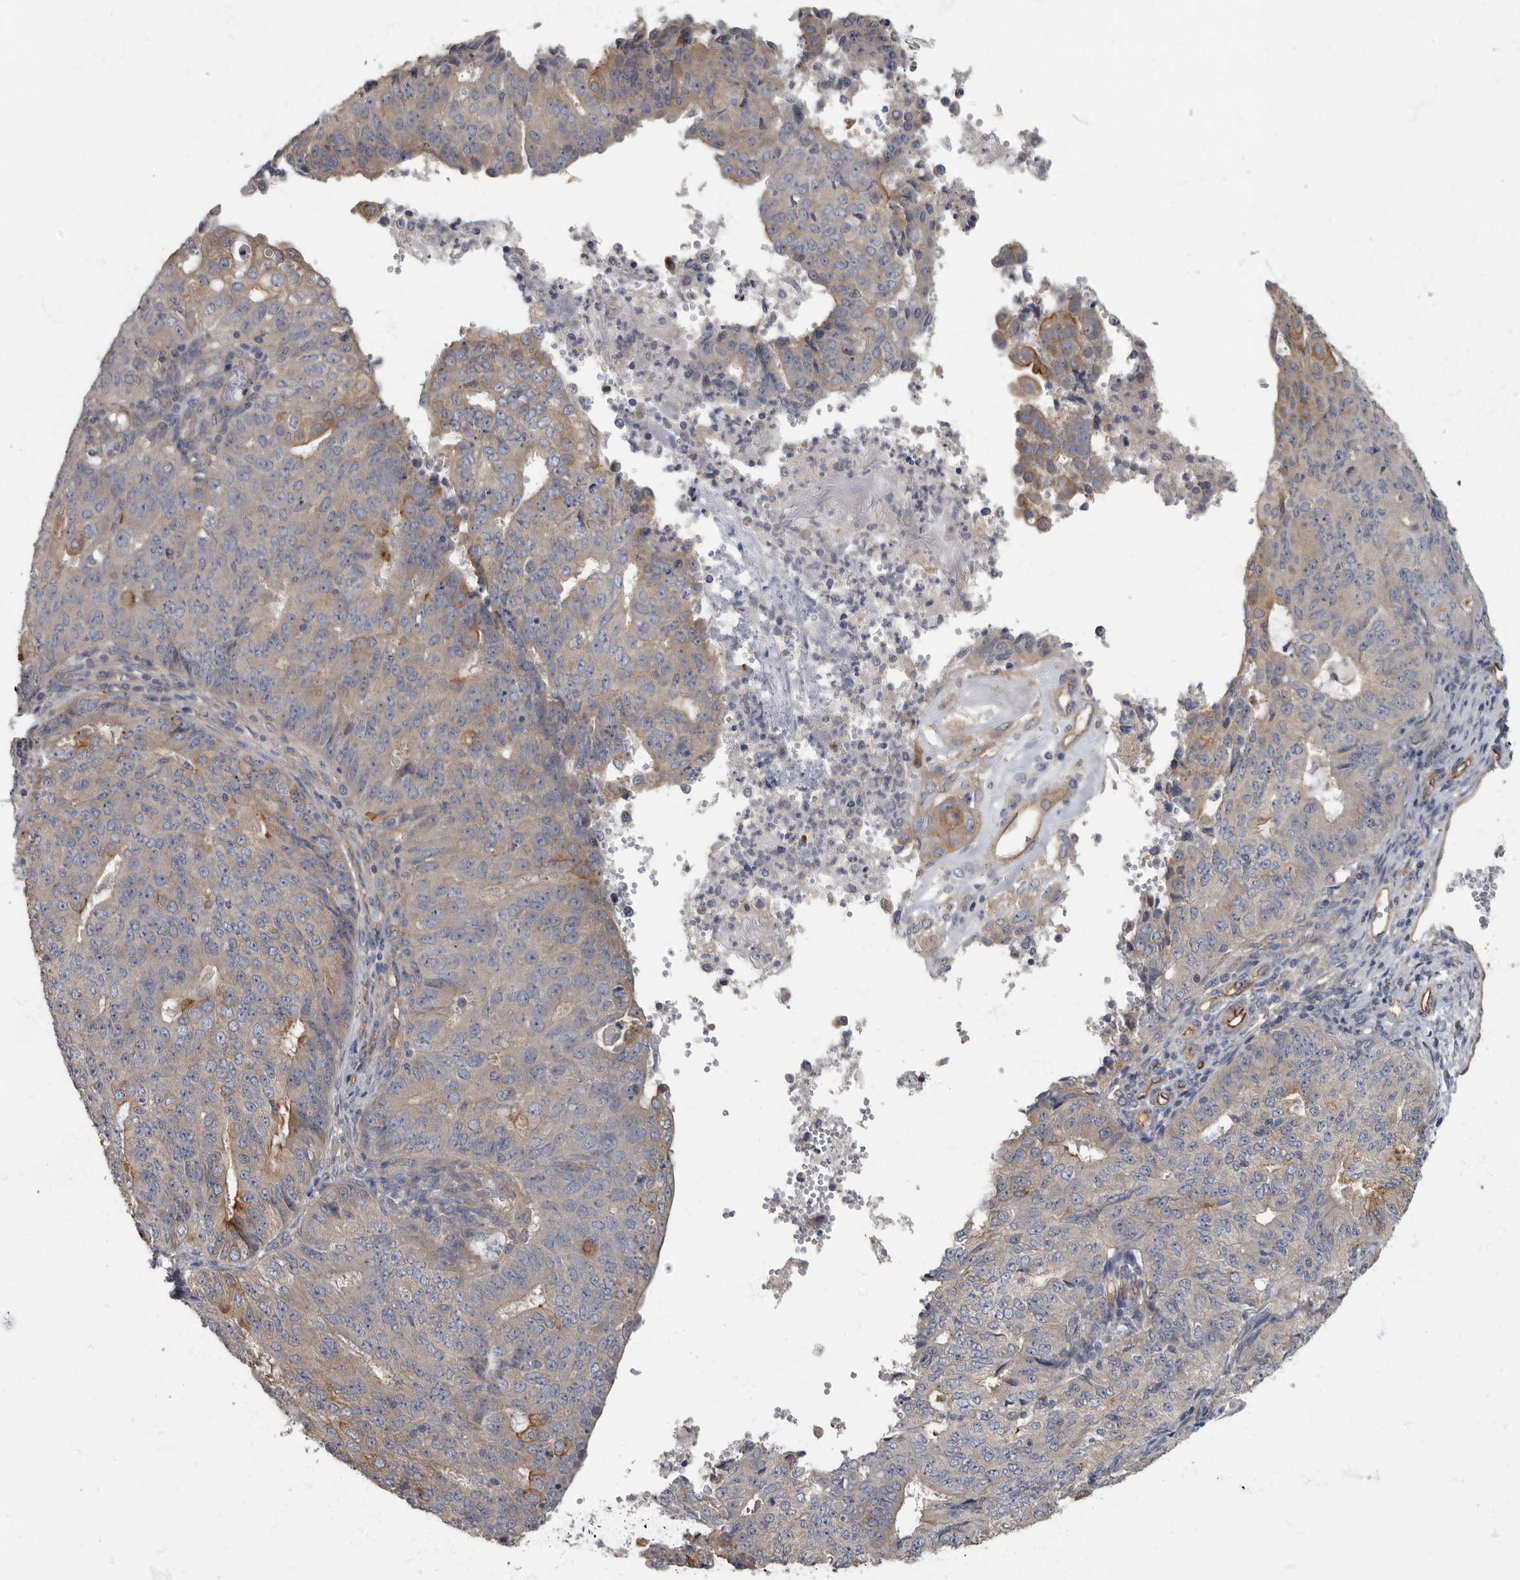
{"staining": {"intensity": "weak", "quantity": "<25%", "location": "cytoplasmic/membranous"}, "tissue": "endometrial cancer", "cell_type": "Tumor cells", "image_type": "cancer", "snomed": [{"axis": "morphology", "description": "Adenocarcinoma, NOS"}, {"axis": "topography", "description": "Endometrium"}], "caption": "The image displays no significant expression in tumor cells of endometrial cancer.", "gene": "PDK1", "patient": {"sex": "female", "age": 32}}